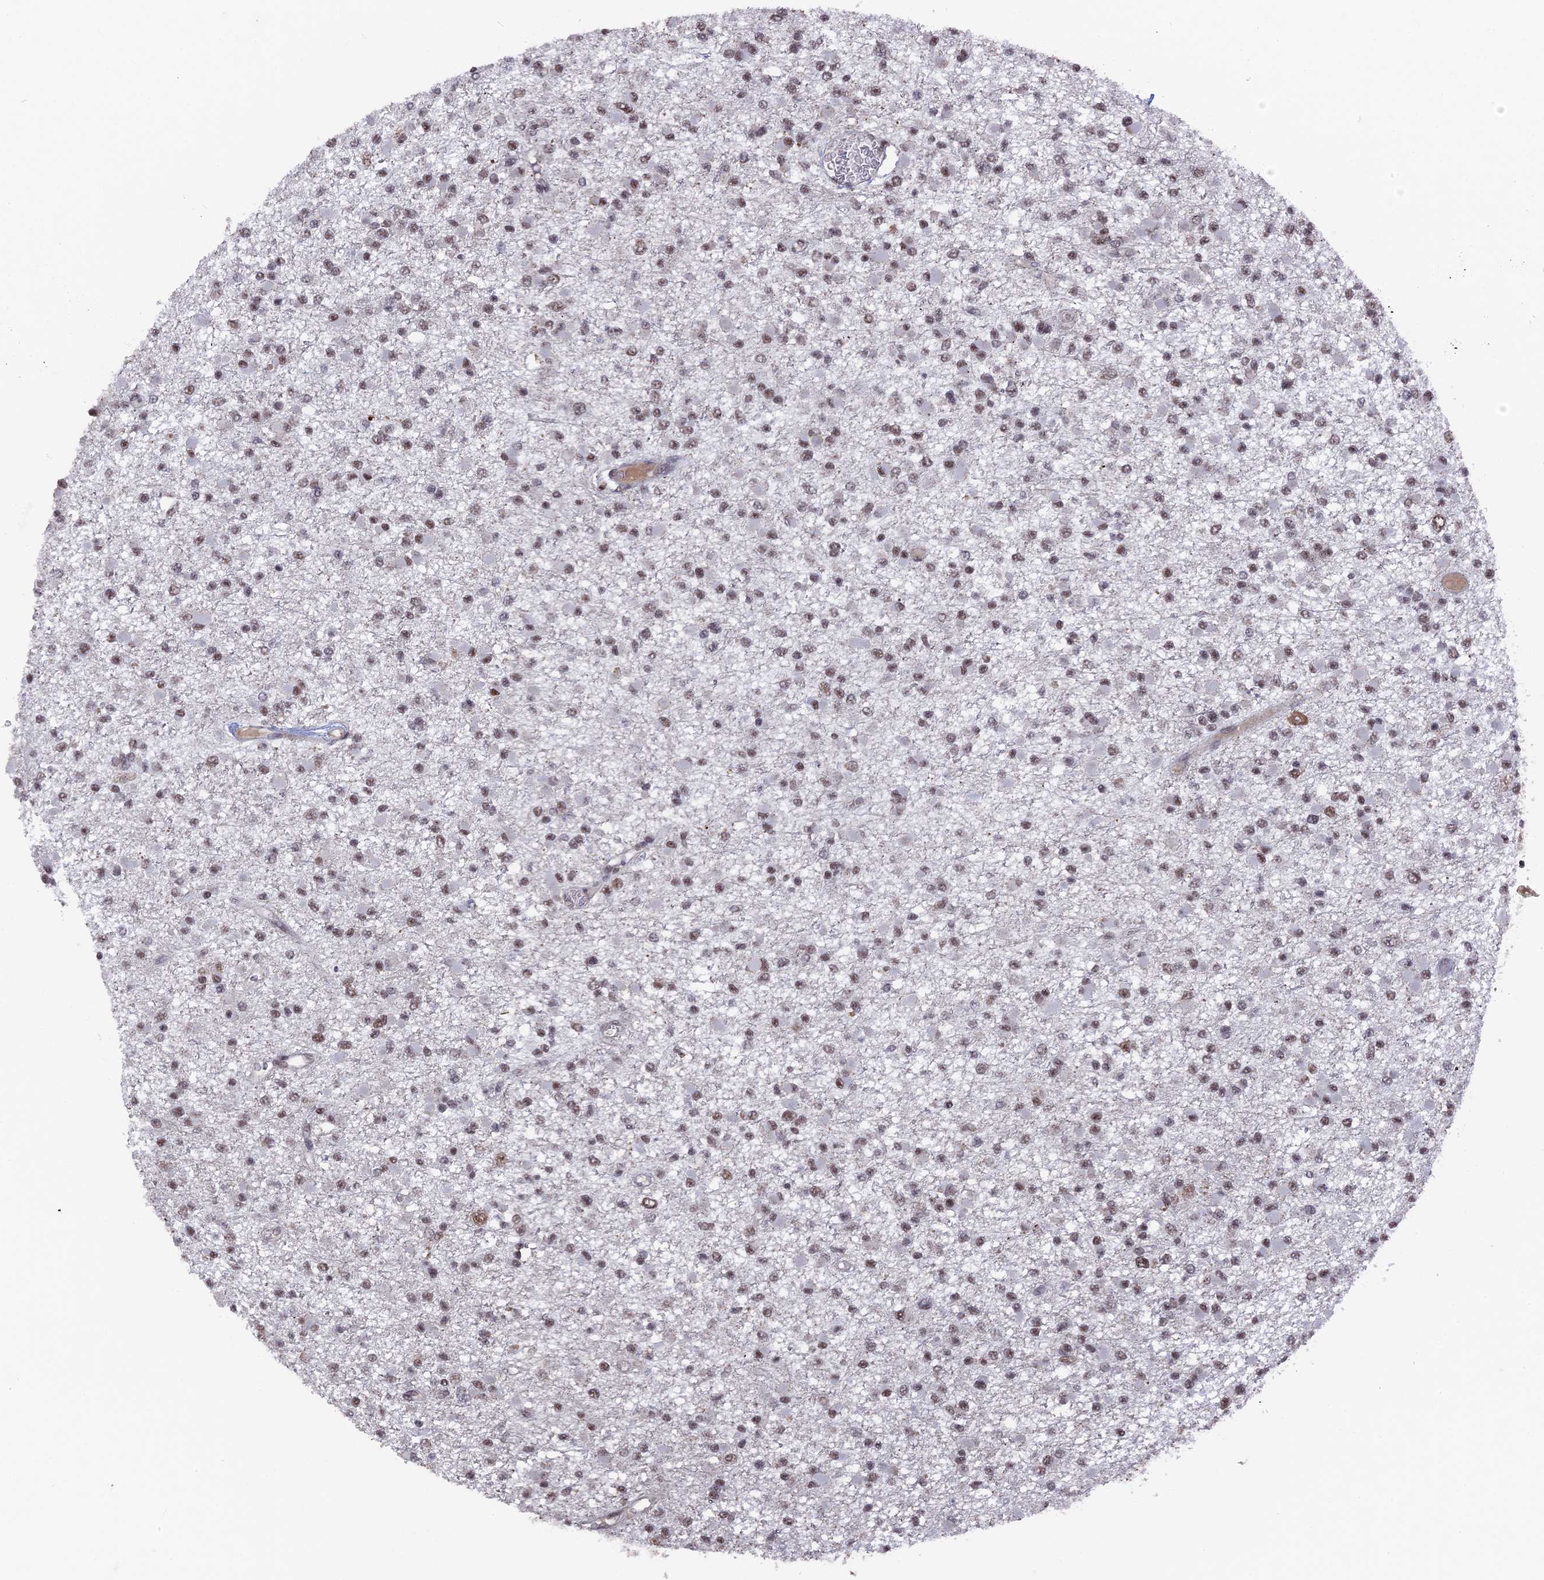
{"staining": {"intensity": "weak", "quantity": ">75%", "location": "nuclear"}, "tissue": "glioma", "cell_type": "Tumor cells", "image_type": "cancer", "snomed": [{"axis": "morphology", "description": "Glioma, malignant, Low grade"}, {"axis": "topography", "description": "Brain"}], "caption": "Immunohistochemical staining of glioma displays weak nuclear protein positivity in about >75% of tumor cells. (DAB (3,3'-diaminobenzidine) = brown stain, brightfield microscopy at high magnification).", "gene": "SF3A2", "patient": {"sex": "female", "age": 22}}